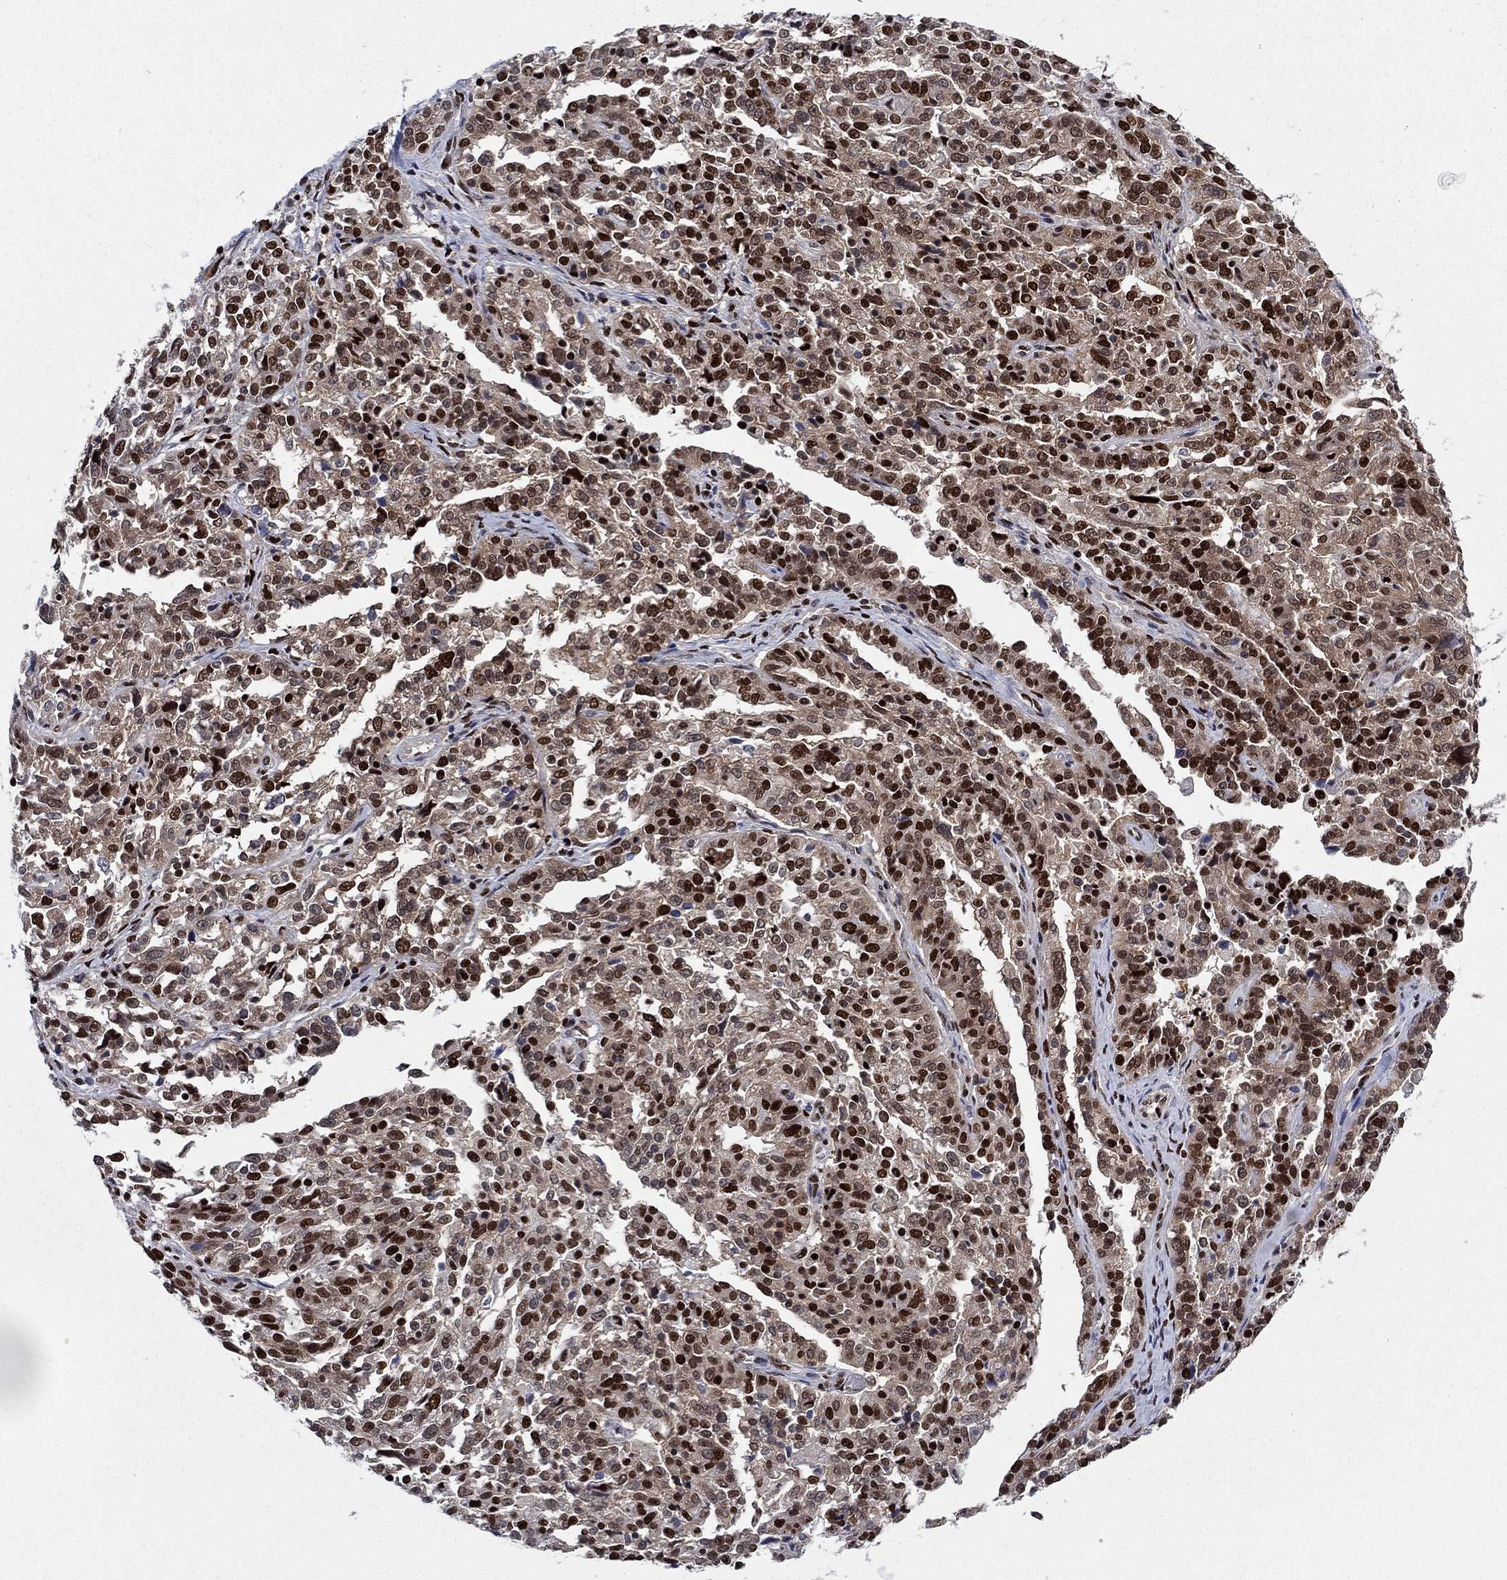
{"staining": {"intensity": "strong", "quantity": "25%-75%", "location": "nuclear"}, "tissue": "ovarian cancer", "cell_type": "Tumor cells", "image_type": "cancer", "snomed": [{"axis": "morphology", "description": "Cystadenocarcinoma, serous, NOS"}, {"axis": "topography", "description": "Ovary"}], "caption": "The histopathology image demonstrates immunohistochemical staining of ovarian serous cystadenocarcinoma. There is strong nuclear expression is present in approximately 25%-75% of tumor cells.", "gene": "RPRD1B", "patient": {"sex": "female", "age": 67}}